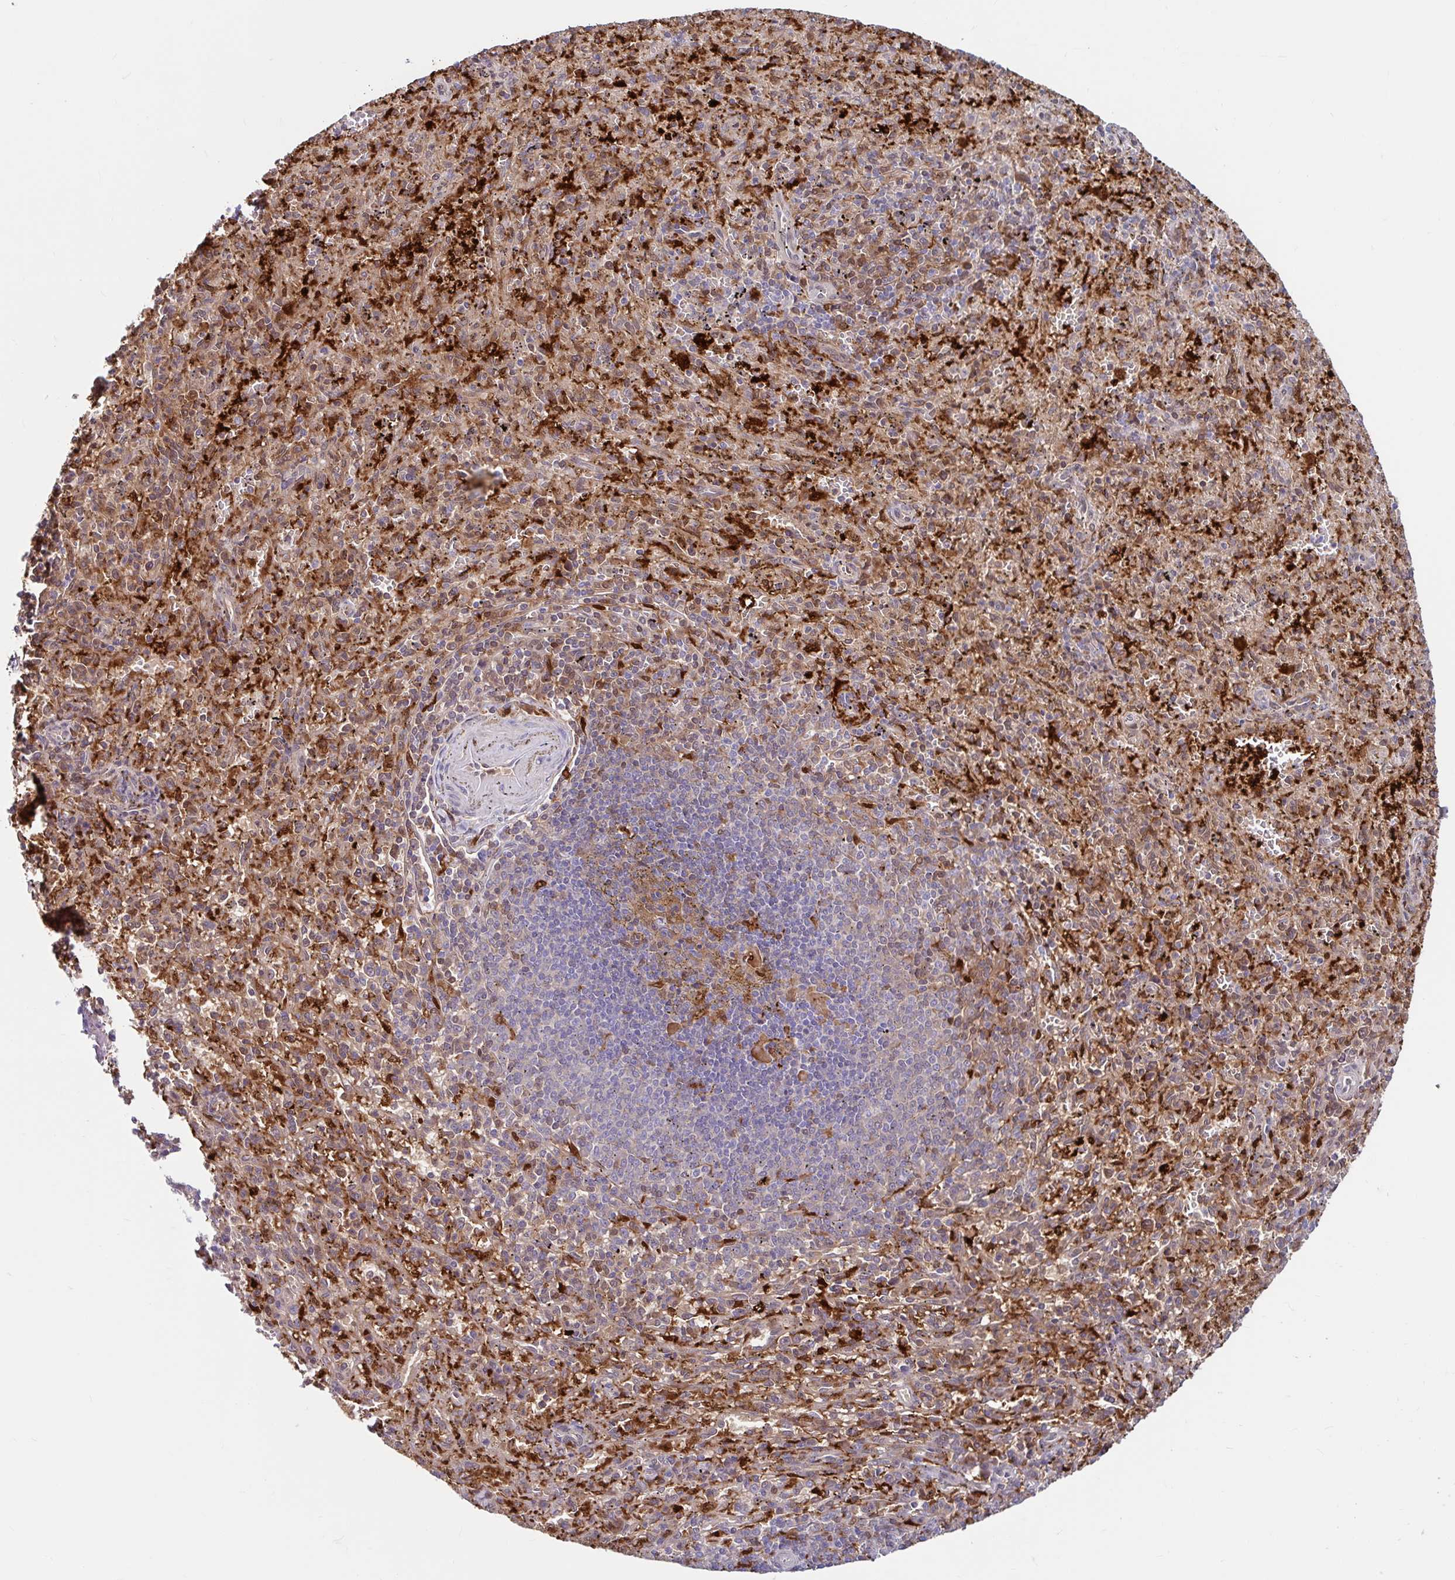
{"staining": {"intensity": "strong", "quantity": "25%-75%", "location": "cytoplasmic/membranous"}, "tissue": "spleen", "cell_type": "Cells in red pulp", "image_type": "normal", "snomed": [{"axis": "morphology", "description": "Normal tissue, NOS"}, {"axis": "topography", "description": "Spleen"}], "caption": "DAB (3,3'-diaminobenzidine) immunohistochemical staining of benign human spleen displays strong cytoplasmic/membranous protein staining in approximately 25%-75% of cells in red pulp.", "gene": "BLVRA", "patient": {"sex": "male", "age": 57}}